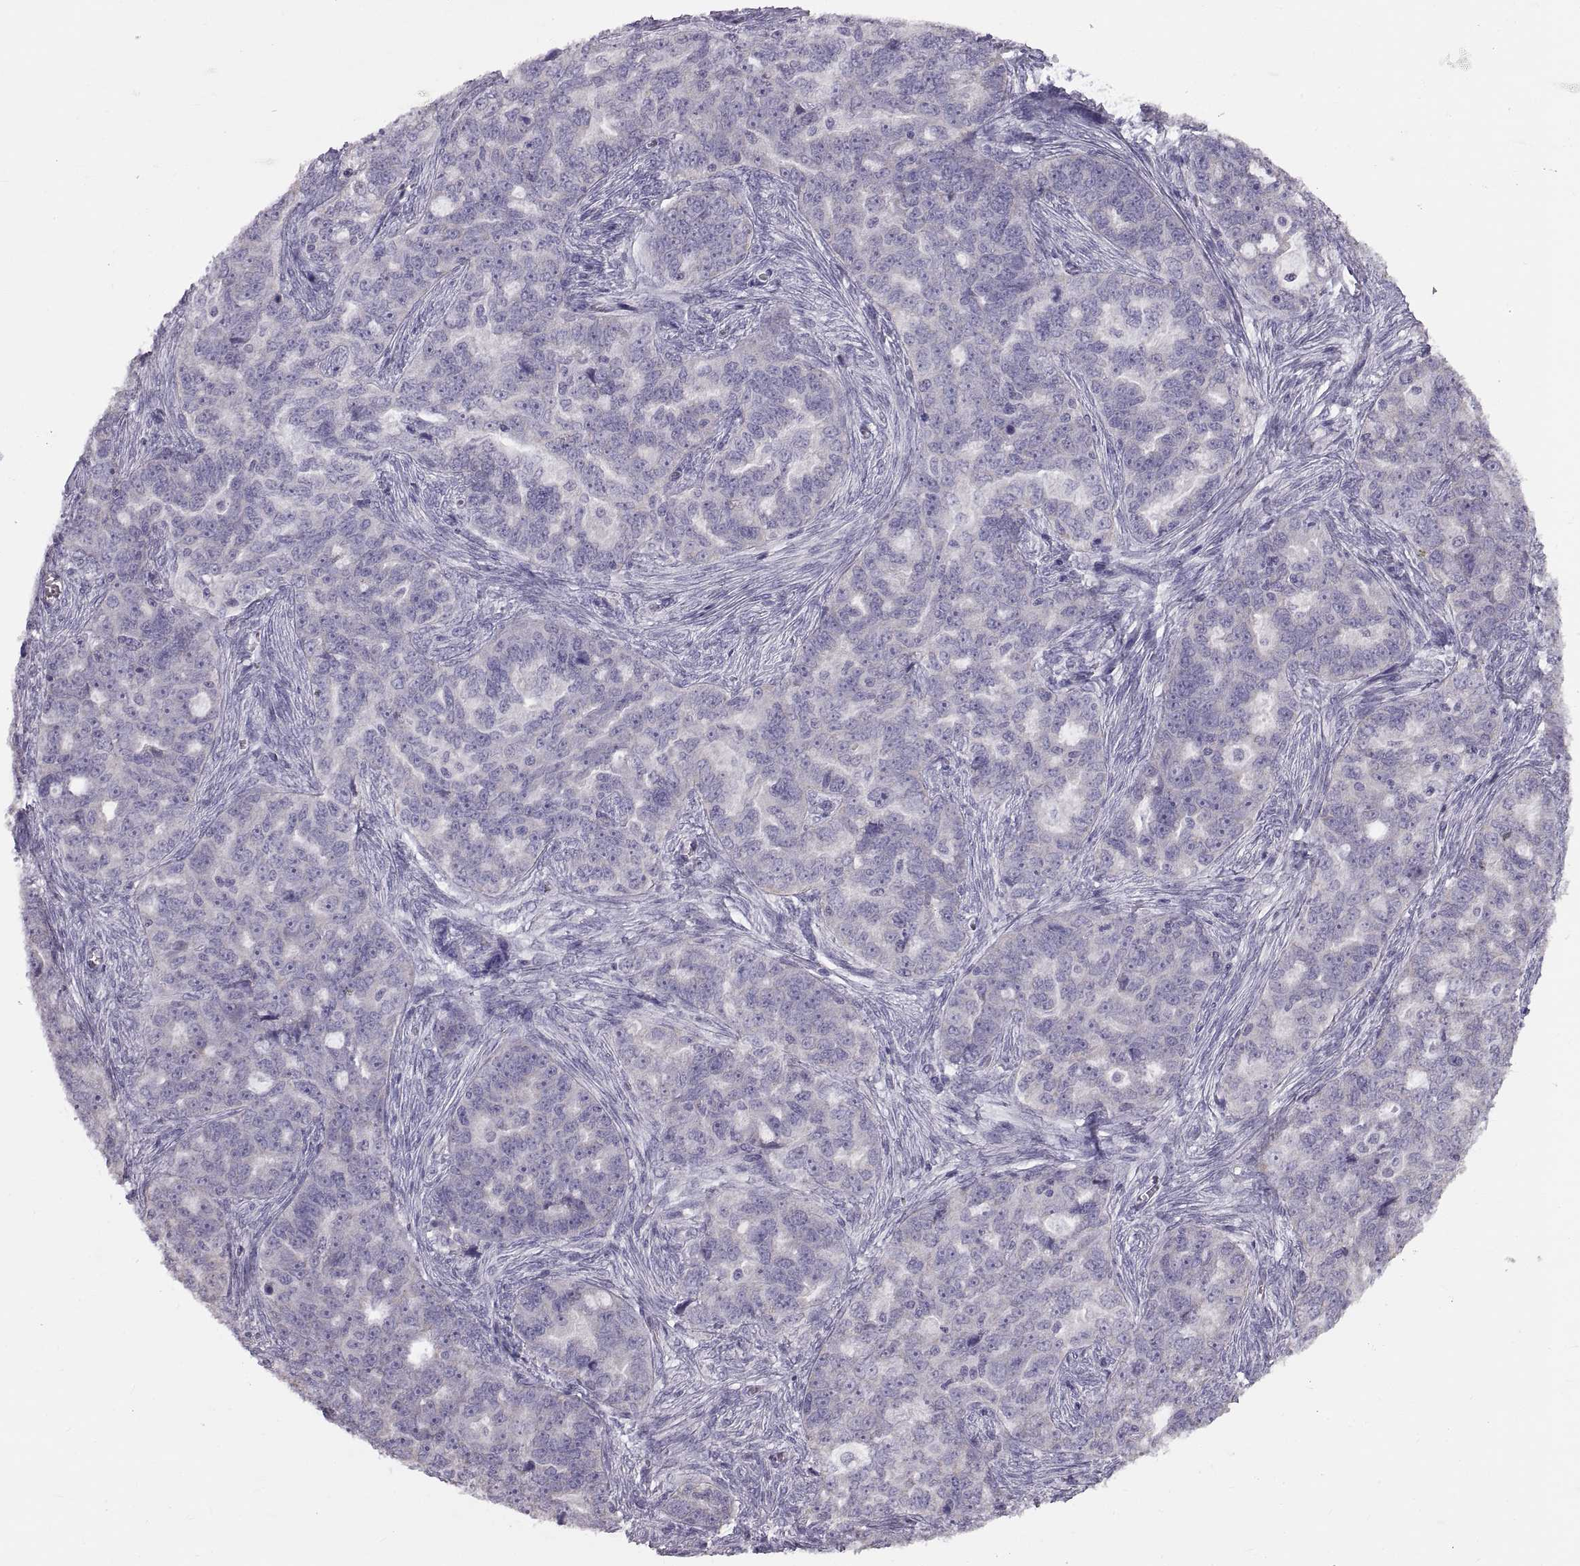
{"staining": {"intensity": "negative", "quantity": "none", "location": "none"}, "tissue": "ovarian cancer", "cell_type": "Tumor cells", "image_type": "cancer", "snomed": [{"axis": "morphology", "description": "Cystadenocarcinoma, serous, NOS"}, {"axis": "topography", "description": "Ovary"}], "caption": "IHC photomicrograph of human ovarian cancer (serous cystadenocarcinoma) stained for a protein (brown), which exhibits no staining in tumor cells.", "gene": "WBP2NL", "patient": {"sex": "female", "age": 51}}